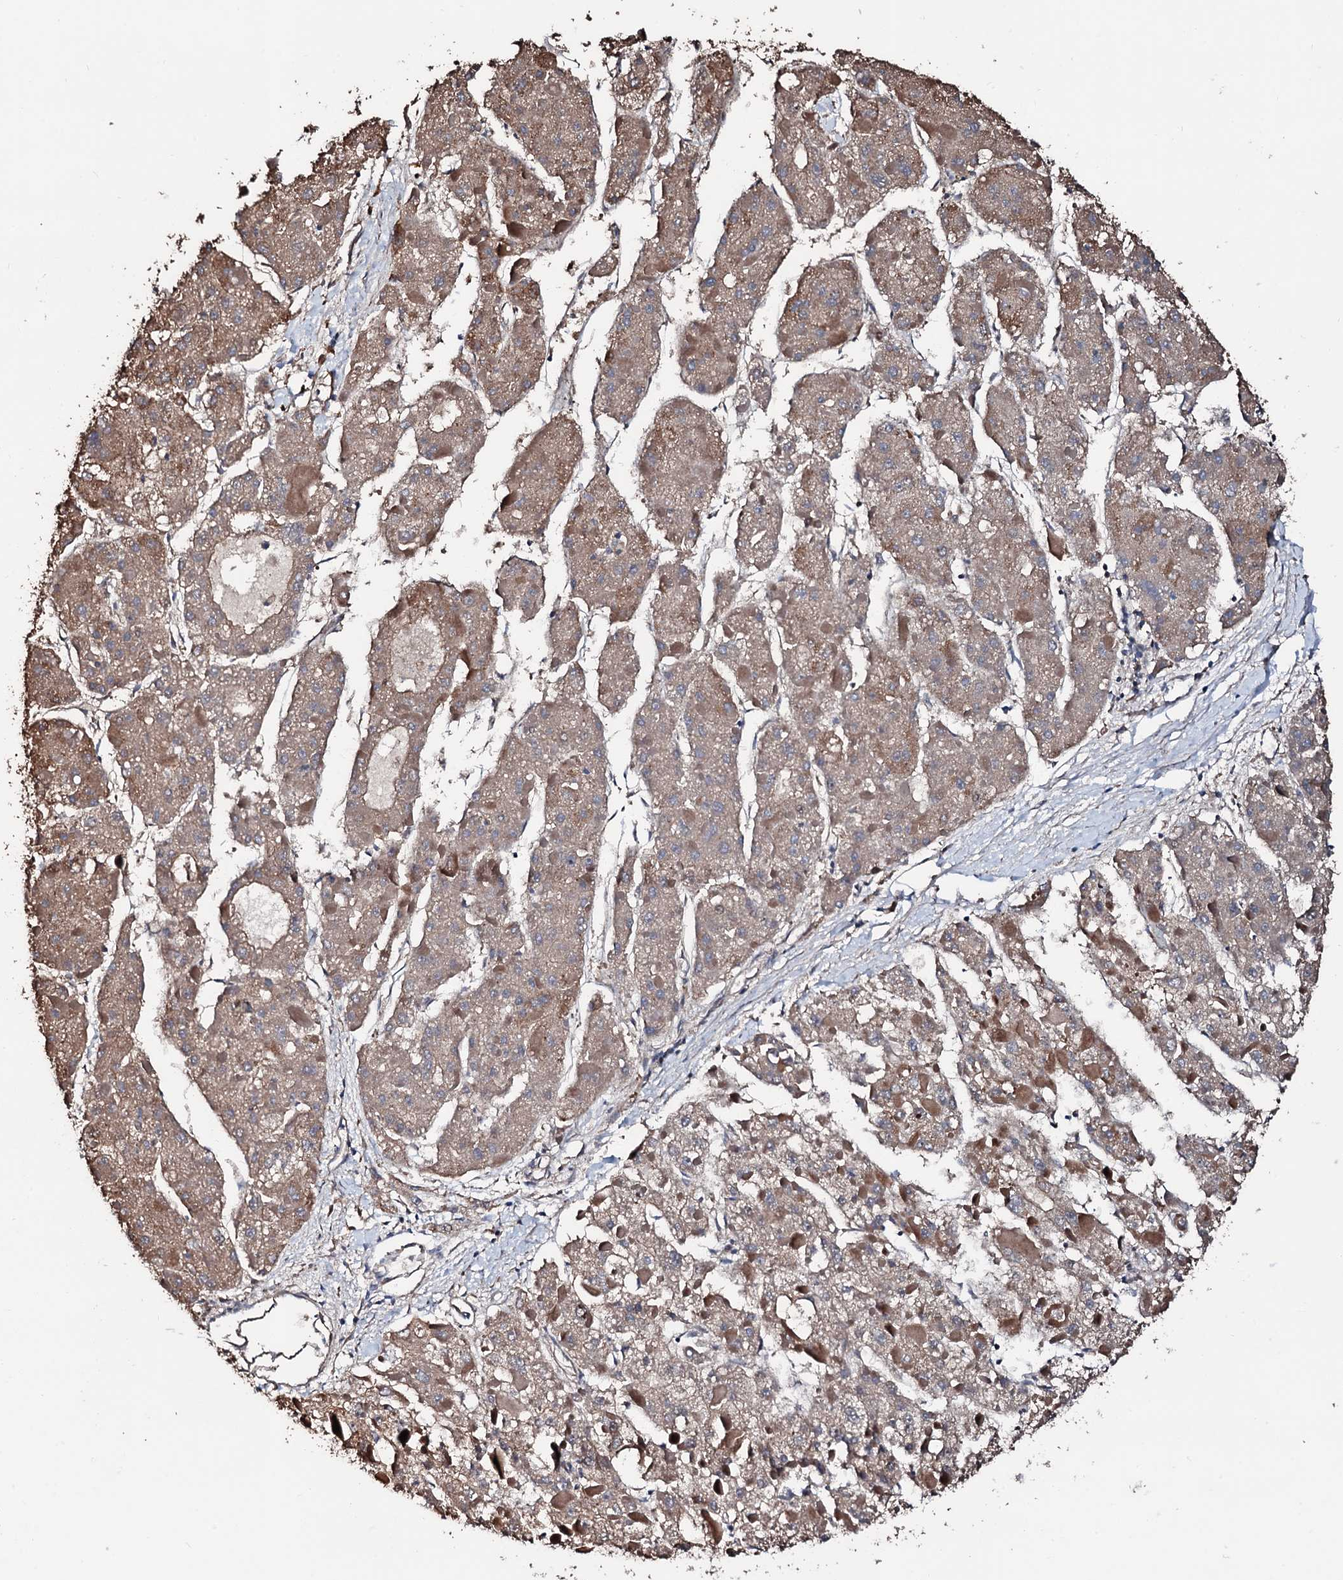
{"staining": {"intensity": "moderate", "quantity": ">75%", "location": "cytoplasmic/membranous"}, "tissue": "liver cancer", "cell_type": "Tumor cells", "image_type": "cancer", "snomed": [{"axis": "morphology", "description": "Carcinoma, Hepatocellular, NOS"}, {"axis": "topography", "description": "Liver"}], "caption": "Liver cancer (hepatocellular carcinoma) stained with a brown dye displays moderate cytoplasmic/membranous positive expression in about >75% of tumor cells.", "gene": "KIF18A", "patient": {"sex": "female", "age": 73}}